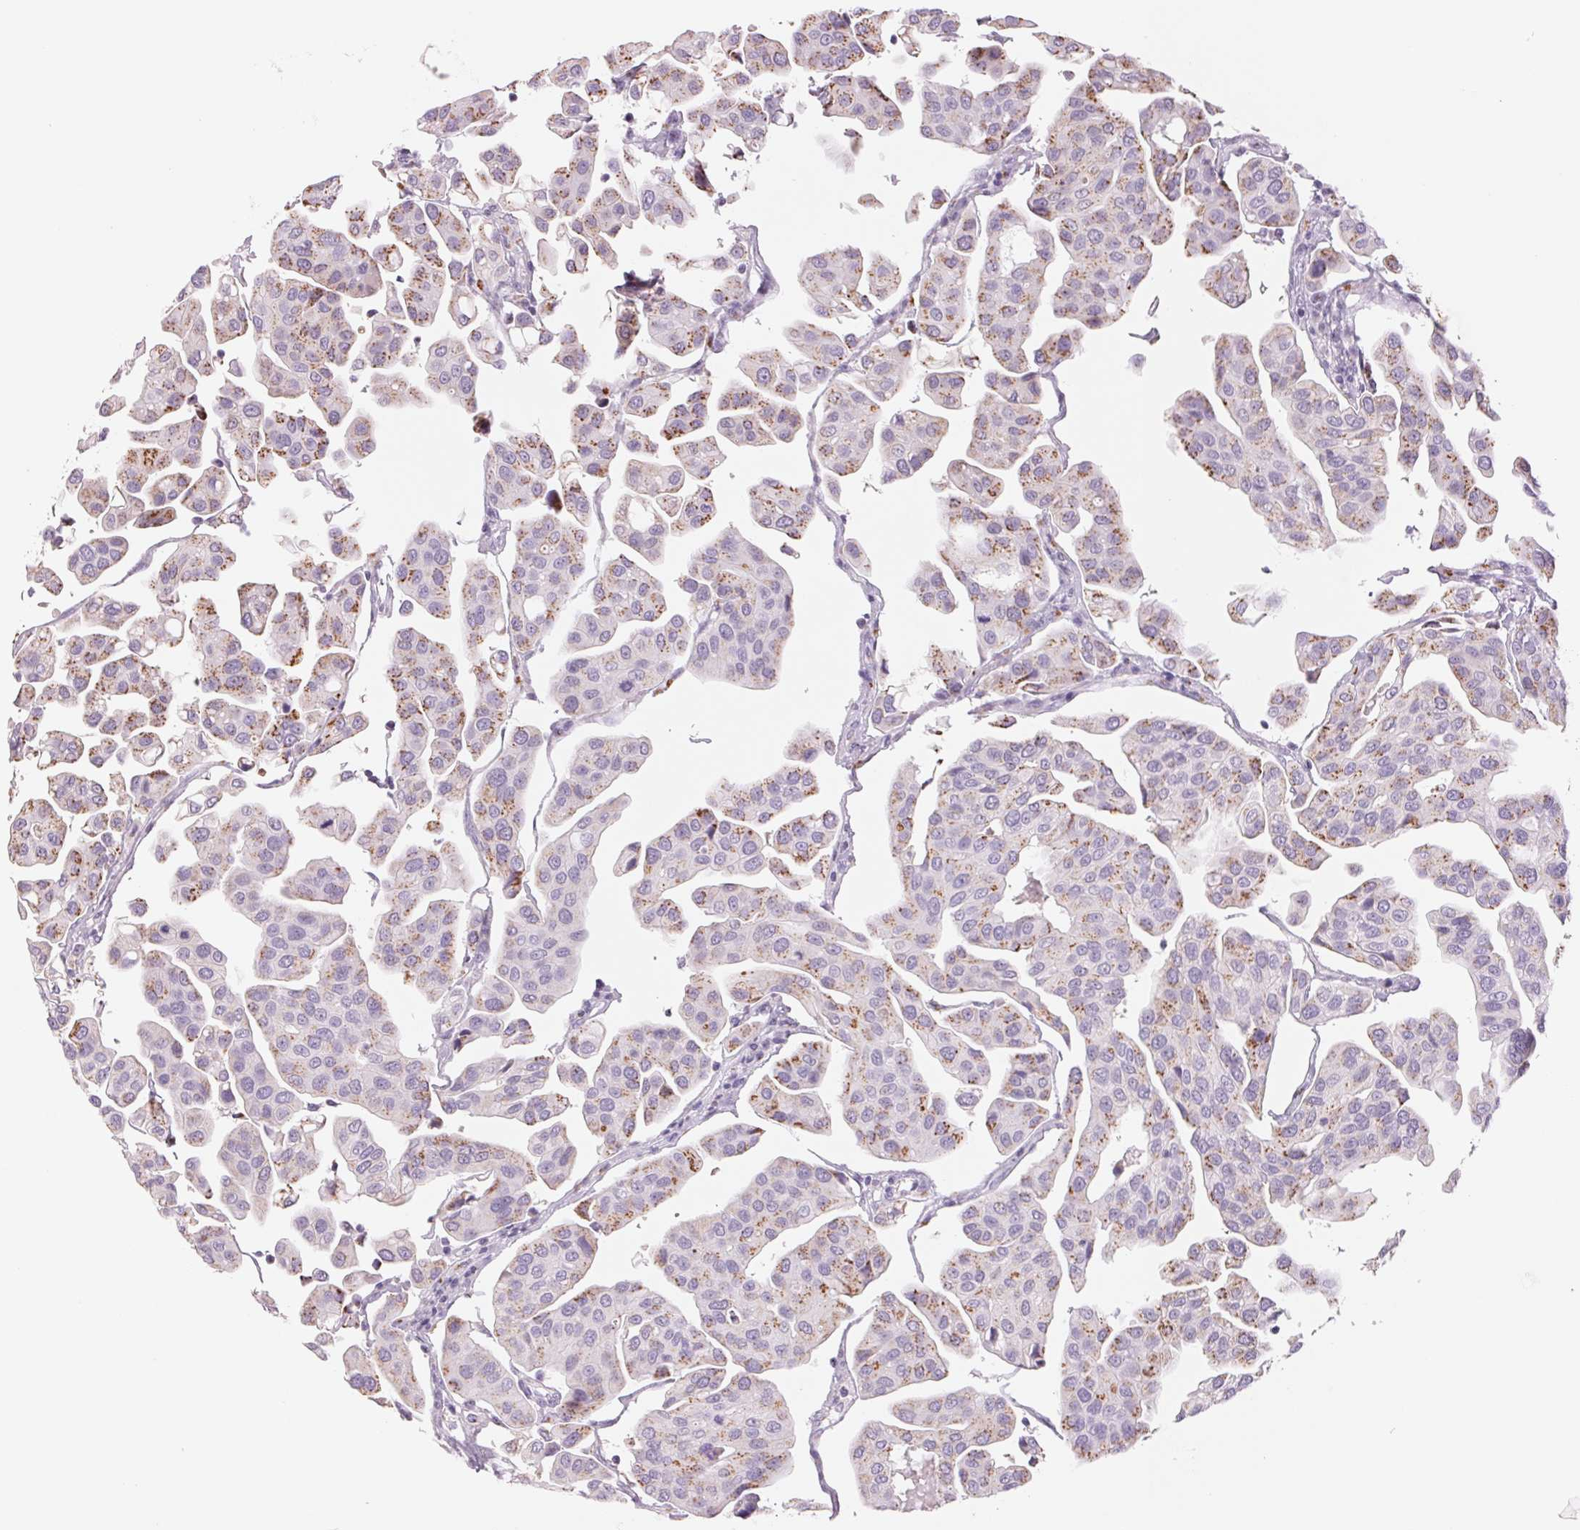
{"staining": {"intensity": "moderate", "quantity": "25%-75%", "location": "cytoplasmic/membranous"}, "tissue": "renal cancer", "cell_type": "Tumor cells", "image_type": "cancer", "snomed": [{"axis": "morphology", "description": "Adenocarcinoma, NOS"}, {"axis": "topography", "description": "Urinary bladder"}], "caption": "Immunohistochemistry (IHC) photomicrograph of neoplastic tissue: renal cancer stained using immunohistochemistry (IHC) reveals medium levels of moderate protein expression localized specifically in the cytoplasmic/membranous of tumor cells, appearing as a cytoplasmic/membranous brown color.", "gene": "GALNT7", "patient": {"sex": "male", "age": 61}}